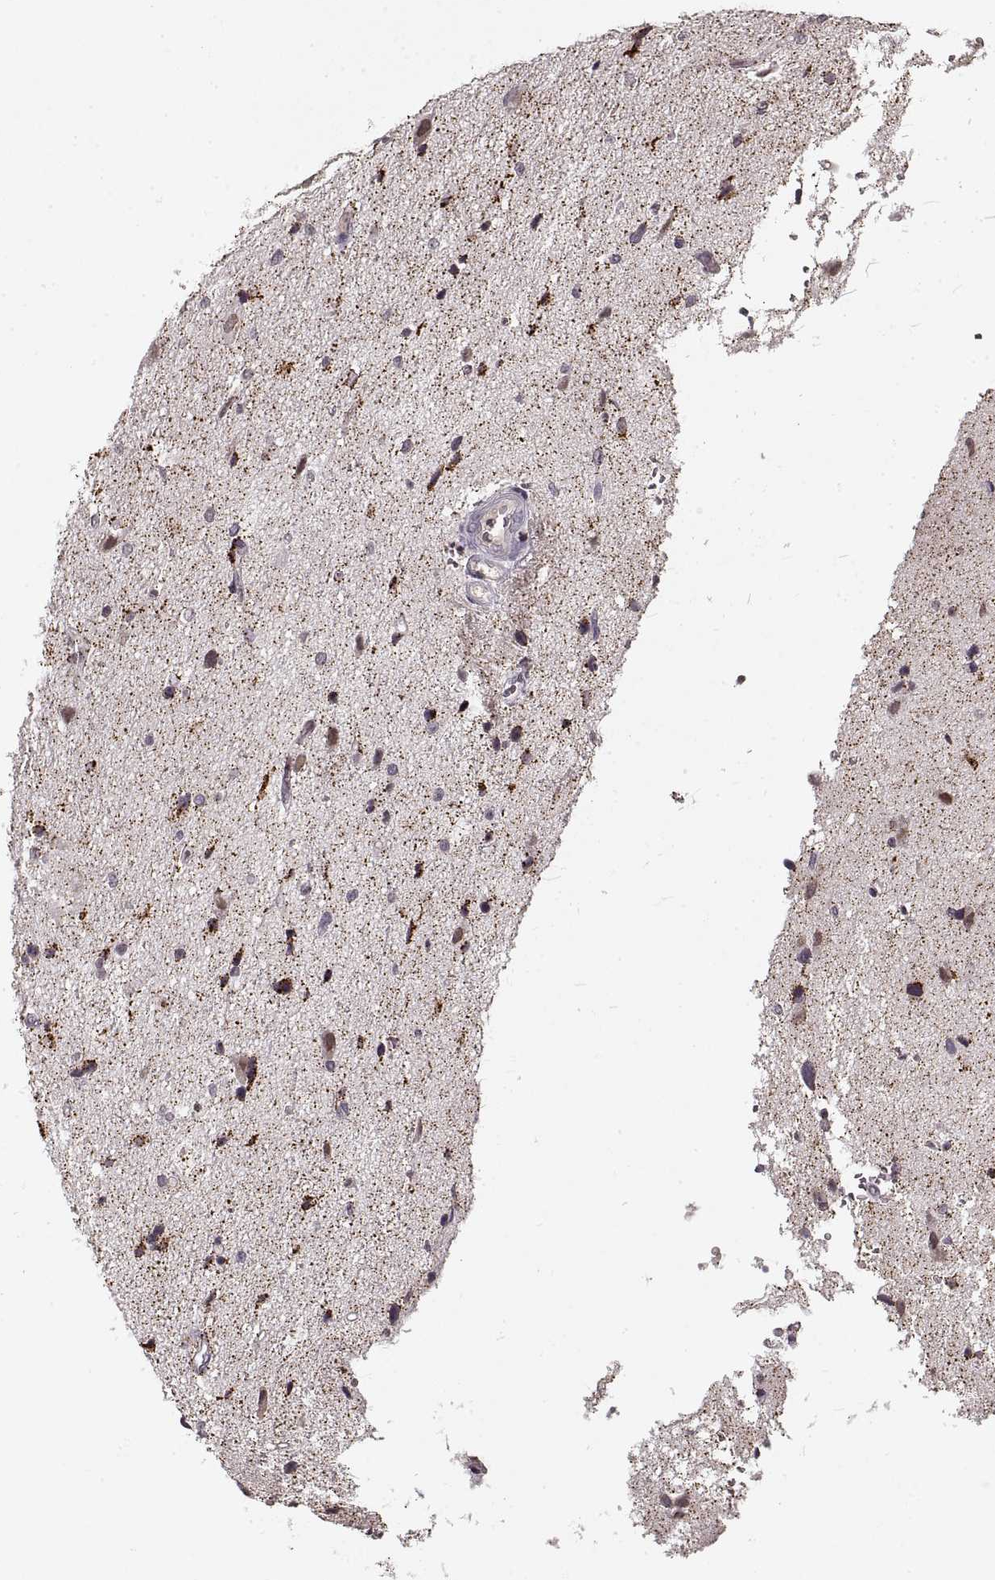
{"staining": {"intensity": "negative", "quantity": "none", "location": "none"}, "tissue": "glioma", "cell_type": "Tumor cells", "image_type": "cancer", "snomed": [{"axis": "morphology", "description": "Glioma, malignant, Low grade"}, {"axis": "topography", "description": "Brain"}], "caption": "Human low-grade glioma (malignant) stained for a protein using immunohistochemistry (IHC) displays no positivity in tumor cells.", "gene": "ASIC3", "patient": {"sex": "female", "age": 32}}